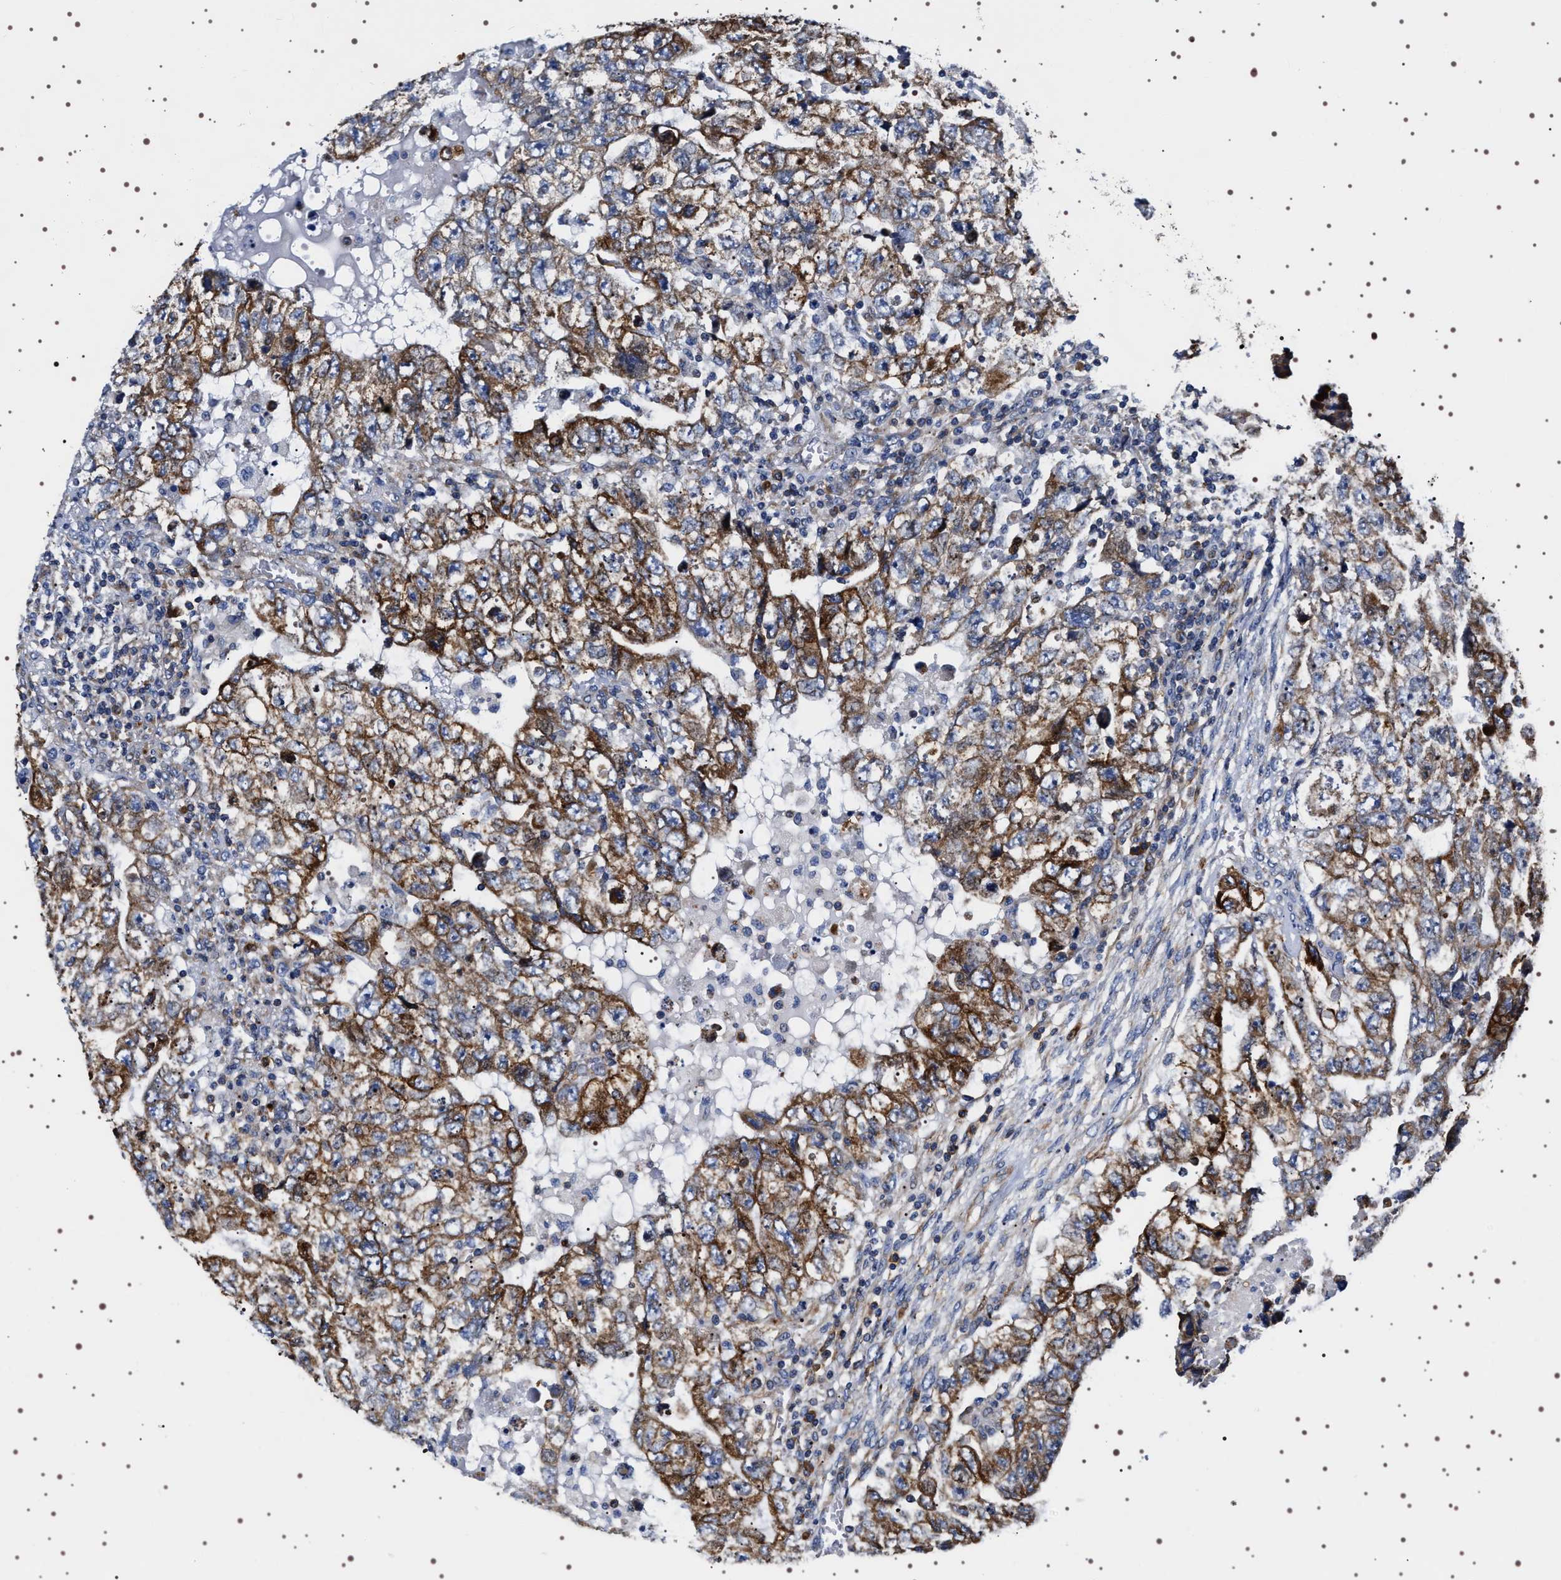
{"staining": {"intensity": "moderate", "quantity": ">75%", "location": "cytoplasmic/membranous"}, "tissue": "testis cancer", "cell_type": "Tumor cells", "image_type": "cancer", "snomed": [{"axis": "morphology", "description": "Carcinoma, Embryonal, NOS"}, {"axis": "topography", "description": "Testis"}], "caption": "Testis cancer (embryonal carcinoma) stained for a protein (brown) displays moderate cytoplasmic/membranous positive positivity in about >75% of tumor cells.", "gene": "SQLE", "patient": {"sex": "male", "age": 36}}